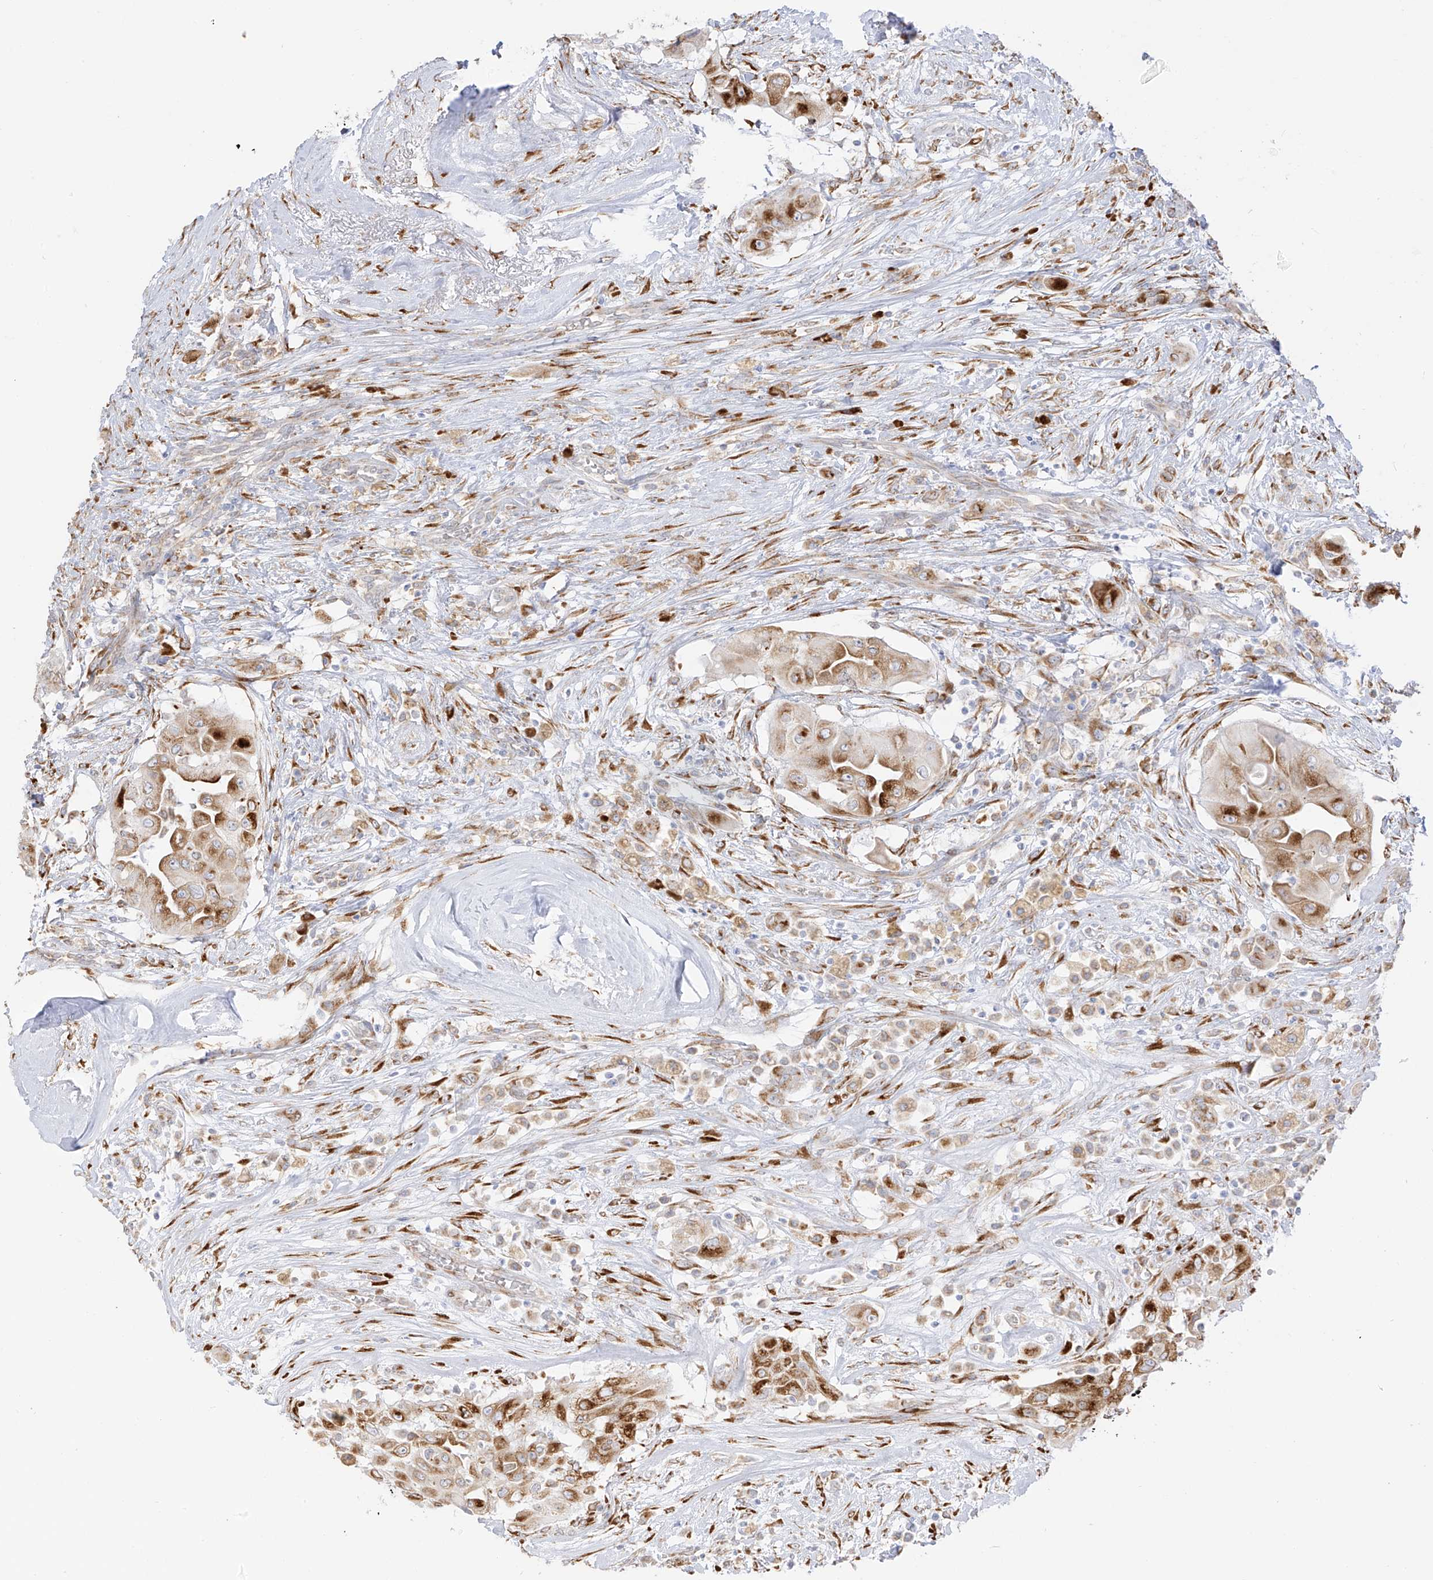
{"staining": {"intensity": "moderate", "quantity": "25%-75%", "location": "cytoplasmic/membranous"}, "tissue": "thyroid cancer", "cell_type": "Tumor cells", "image_type": "cancer", "snomed": [{"axis": "morphology", "description": "Papillary adenocarcinoma, NOS"}, {"axis": "topography", "description": "Thyroid gland"}], "caption": "A brown stain shows moderate cytoplasmic/membranous expression of a protein in thyroid cancer tumor cells. (Stains: DAB in brown, nuclei in blue, Microscopy: brightfield microscopy at high magnification).", "gene": "LRRC59", "patient": {"sex": "female", "age": 59}}